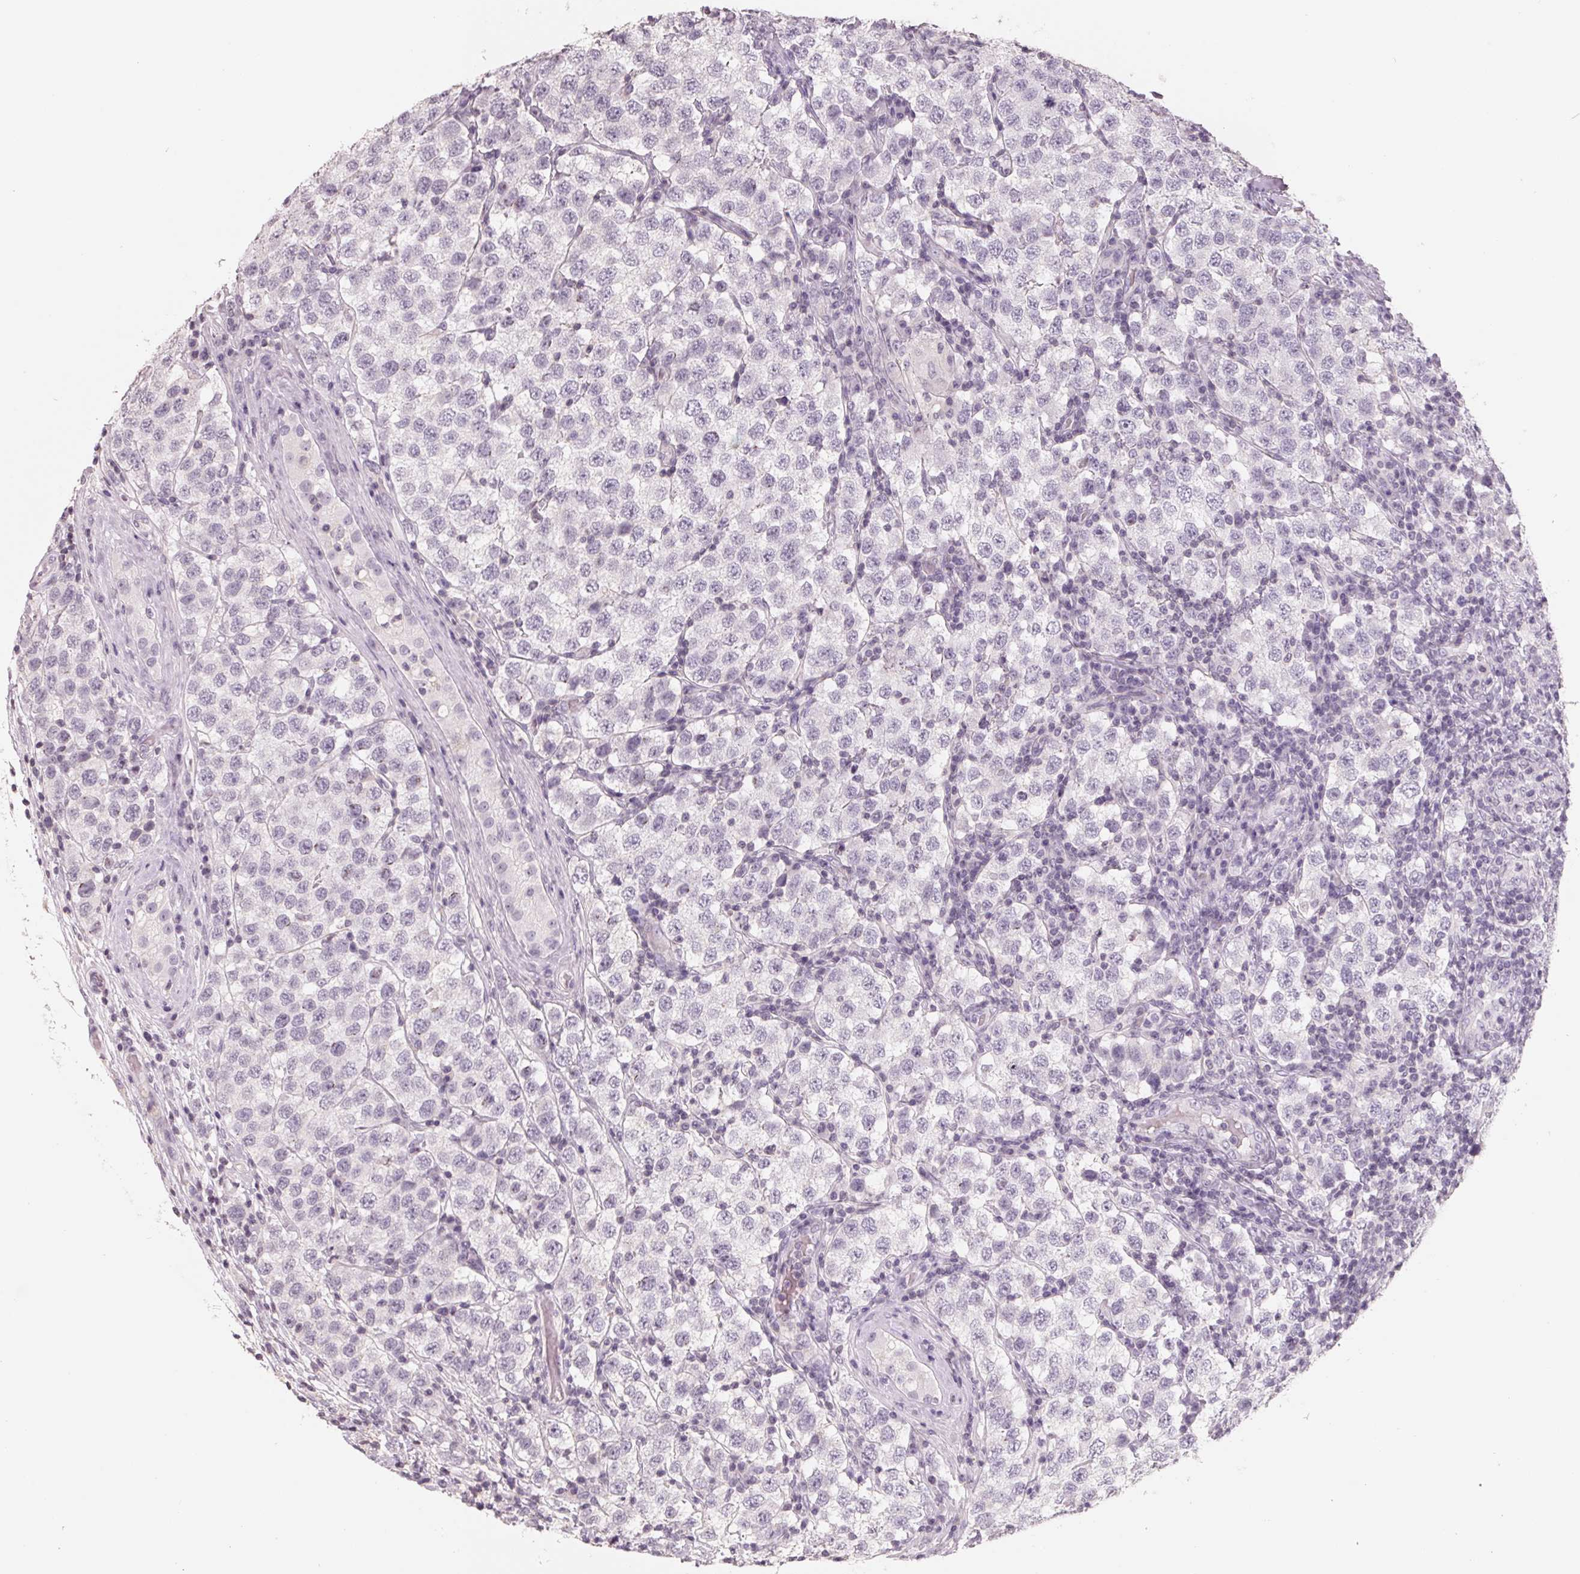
{"staining": {"intensity": "negative", "quantity": "none", "location": "none"}, "tissue": "testis cancer", "cell_type": "Tumor cells", "image_type": "cancer", "snomed": [{"axis": "morphology", "description": "Seminoma, NOS"}, {"axis": "topography", "description": "Testis"}], "caption": "DAB (3,3'-diaminobenzidine) immunohistochemical staining of seminoma (testis) displays no significant positivity in tumor cells.", "gene": "FTCD", "patient": {"sex": "male", "age": 34}}